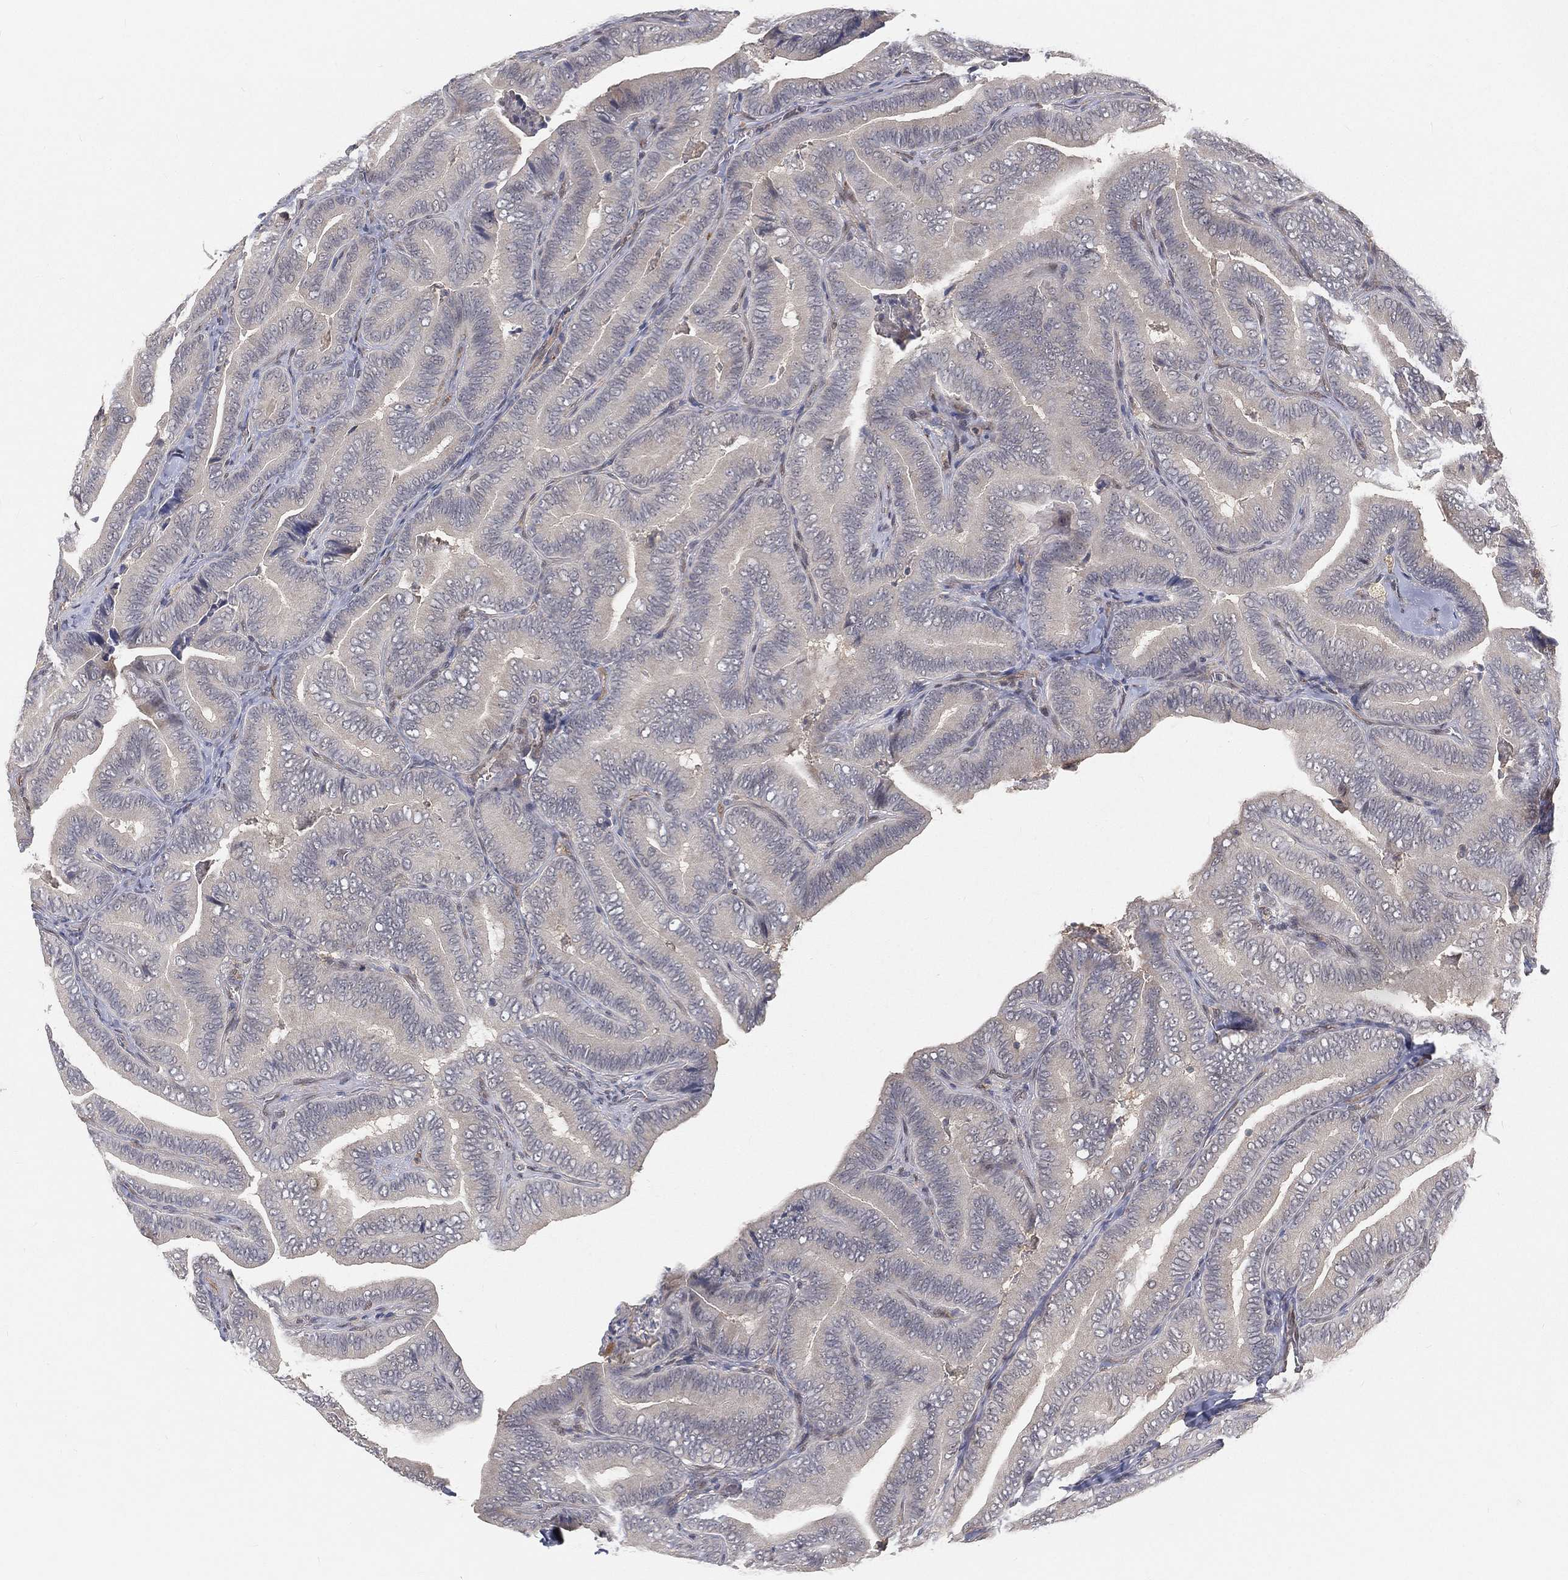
{"staining": {"intensity": "negative", "quantity": "none", "location": "none"}, "tissue": "thyroid cancer", "cell_type": "Tumor cells", "image_type": "cancer", "snomed": [{"axis": "morphology", "description": "Papillary adenocarcinoma, NOS"}, {"axis": "topography", "description": "Thyroid gland"}], "caption": "This is an immunohistochemistry (IHC) image of thyroid cancer (papillary adenocarcinoma). There is no expression in tumor cells.", "gene": "MAPK1", "patient": {"sex": "male", "age": 61}}